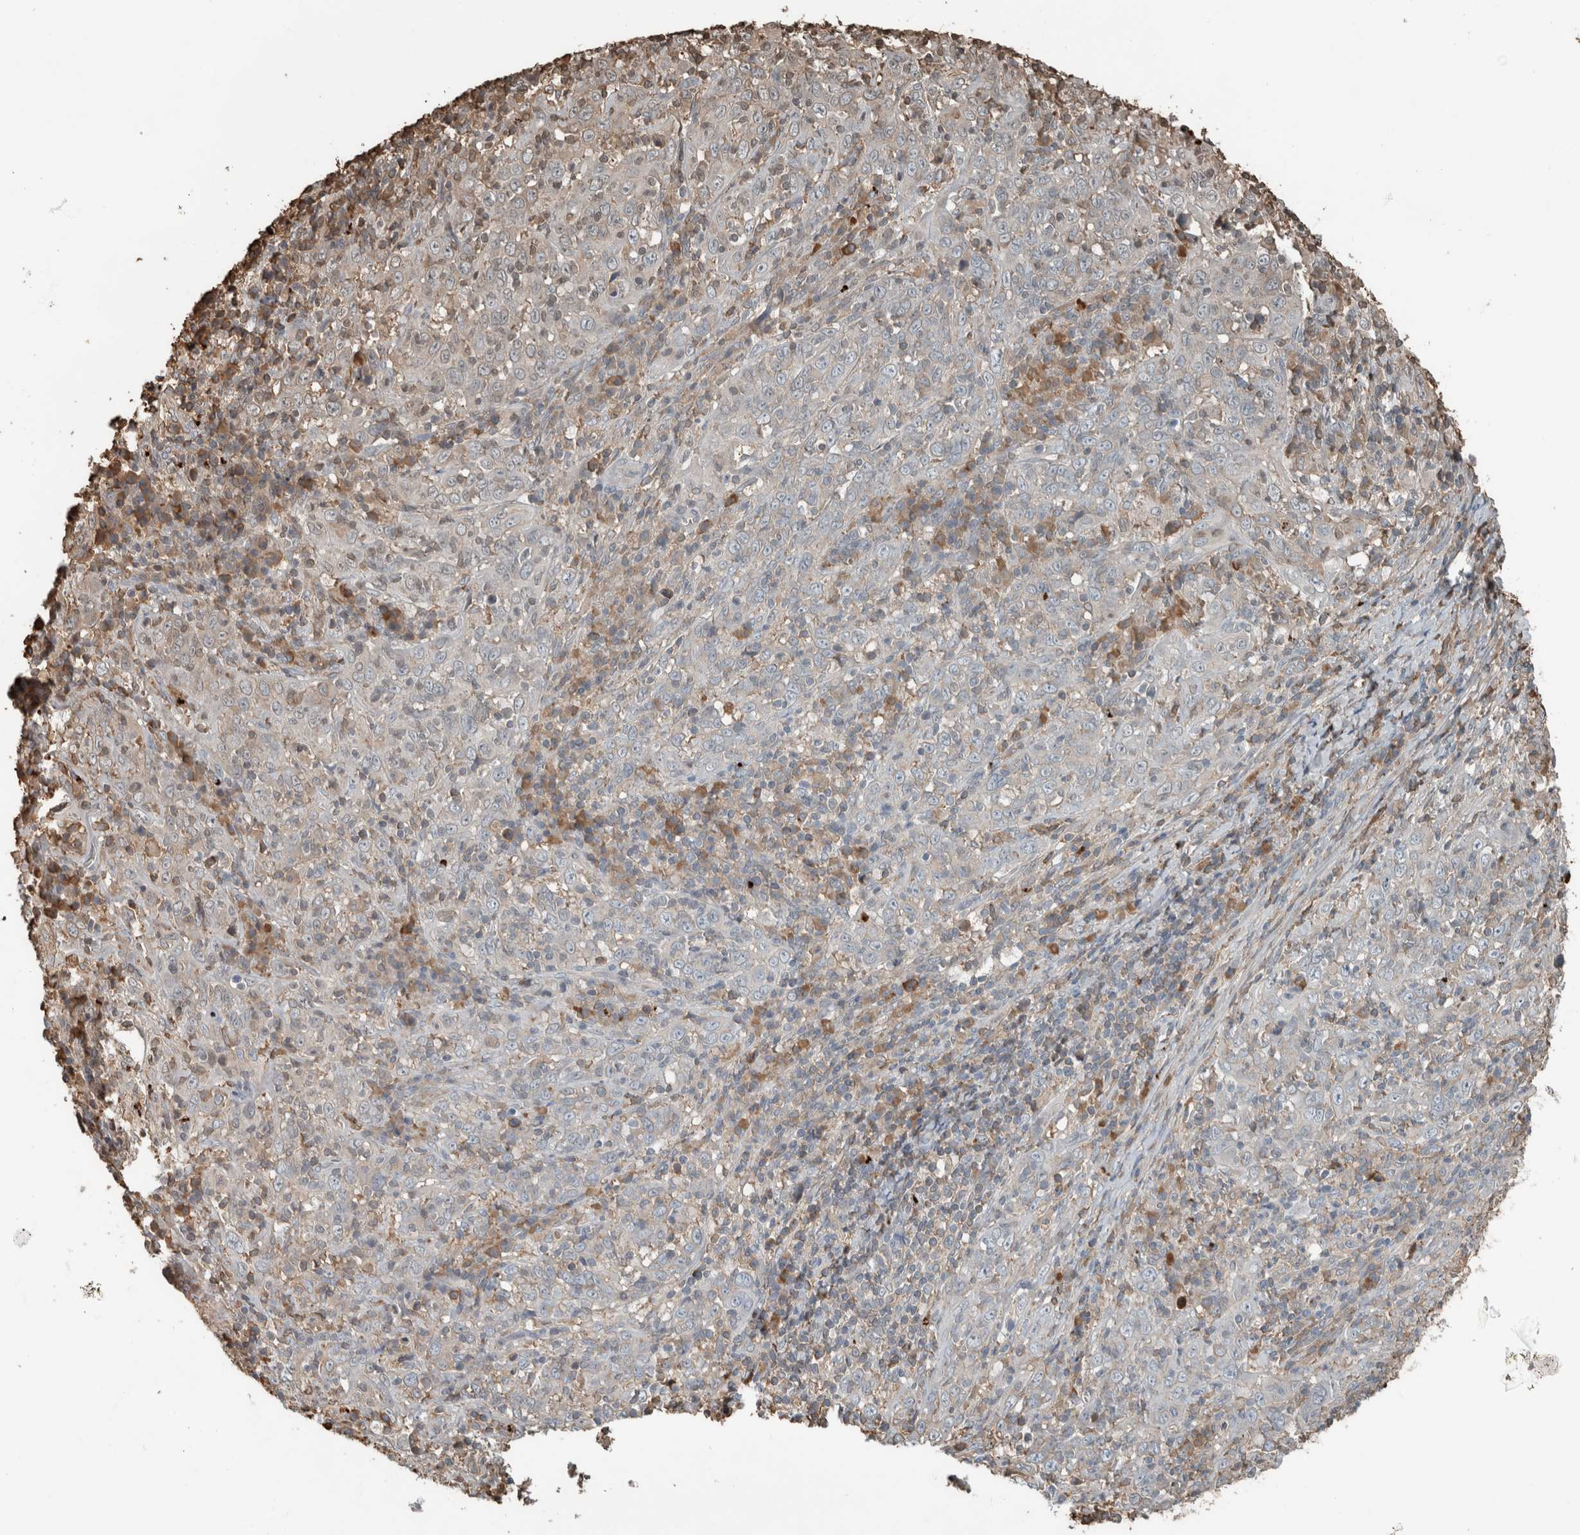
{"staining": {"intensity": "negative", "quantity": "none", "location": "none"}, "tissue": "cervical cancer", "cell_type": "Tumor cells", "image_type": "cancer", "snomed": [{"axis": "morphology", "description": "Squamous cell carcinoma, NOS"}, {"axis": "topography", "description": "Cervix"}], "caption": "The image shows no staining of tumor cells in cervical squamous cell carcinoma.", "gene": "USP34", "patient": {"sex": "female", "age": 46}}